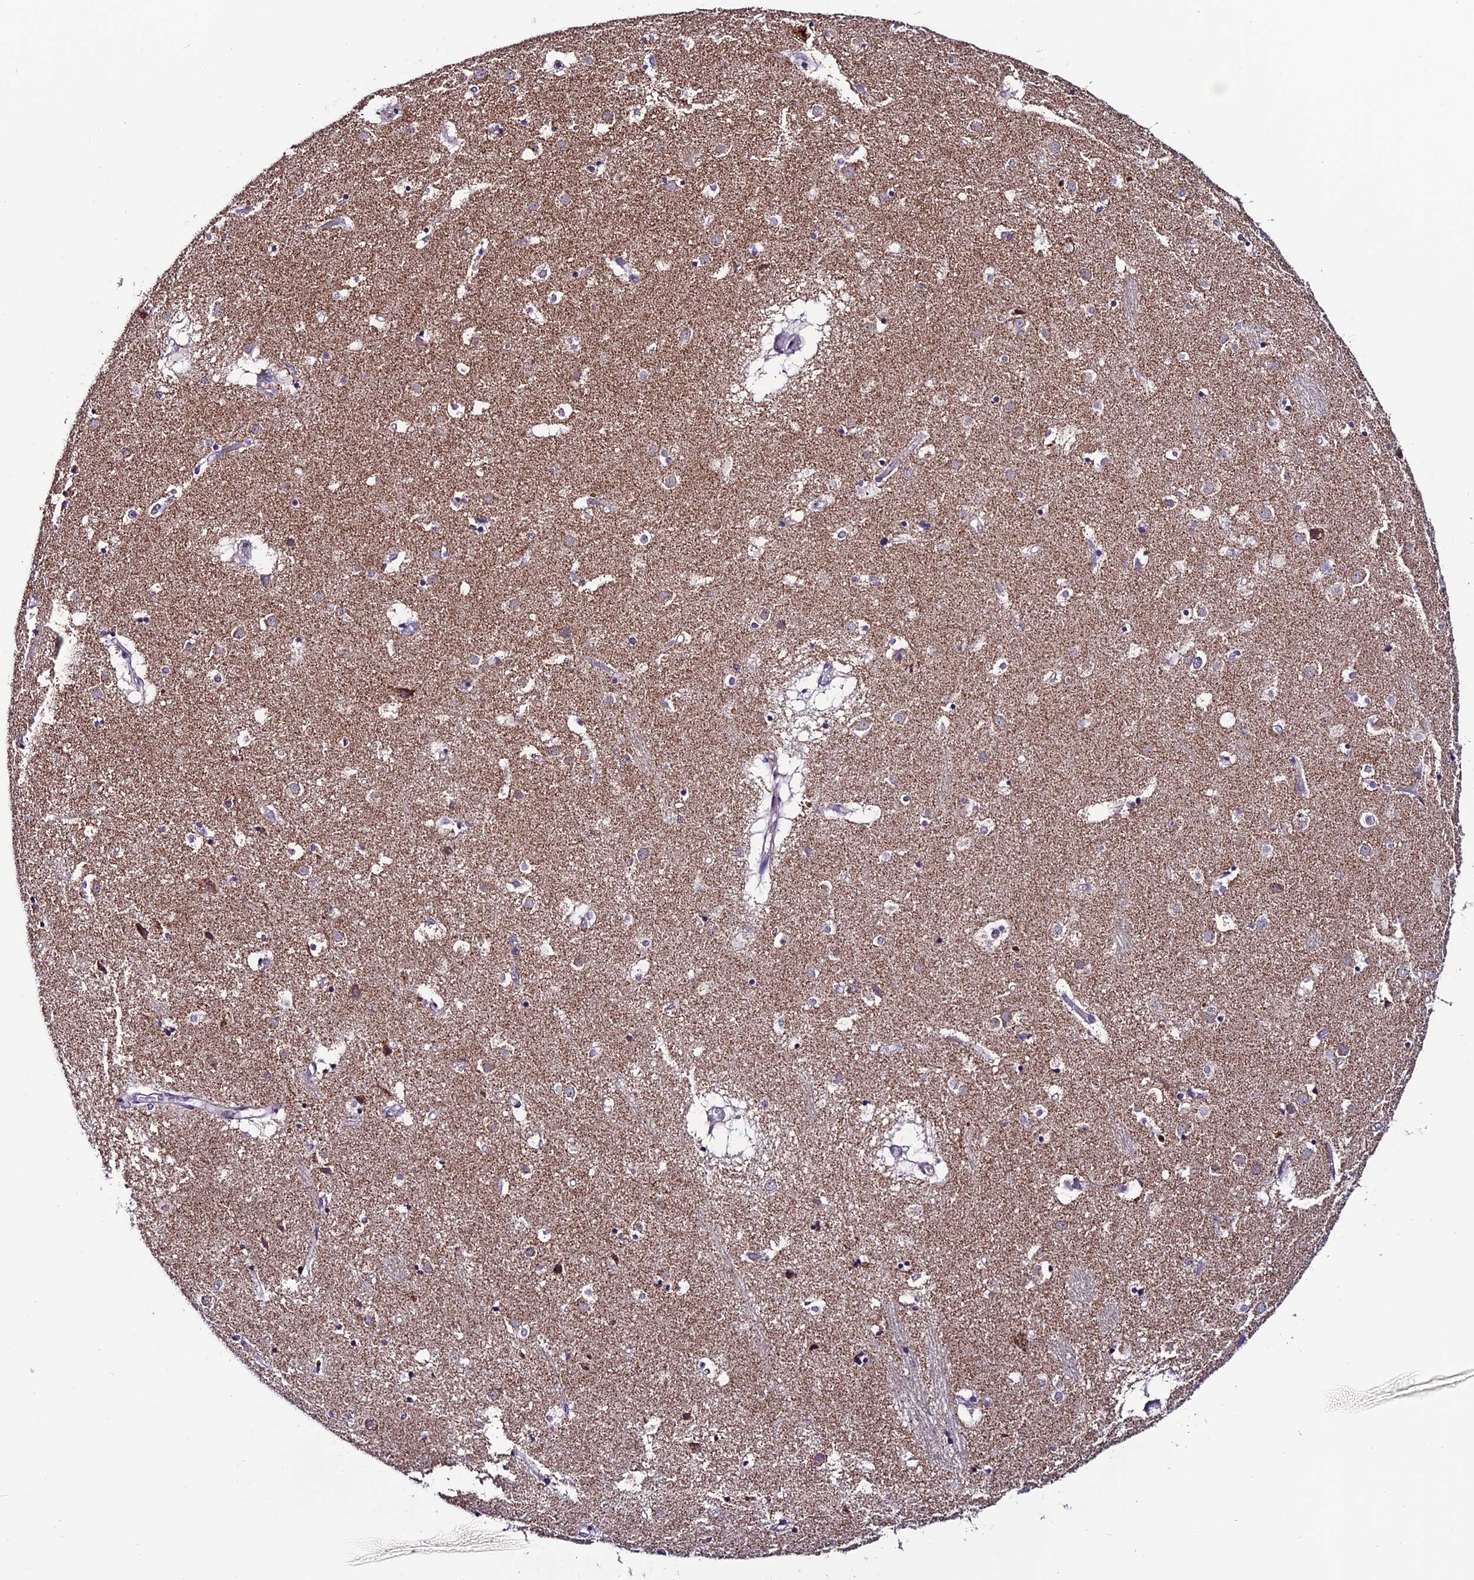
{"staining": {"intensity": "weak", "quantity": "<25%", "location": "cytoplasmic/membranous"}, "tissue": "caudate", "cell_type": "Glial cells", "image_type": "normal", "snomed": [{"axis": "morphology", "description": "Normal tissue, NOS"}, {"axis": "topography", "description": "Lateral ventricle wall"}], "caption": "Immunohistochemistry (IHC) photomicrograph of benign human caudate stained for a protein (brown), which shows no positivity in glial cells. (IHC, brightfield microscopy, high magnification).", "gene": "SLC10A1", "patient": {"sex": "male", "age": 70}}